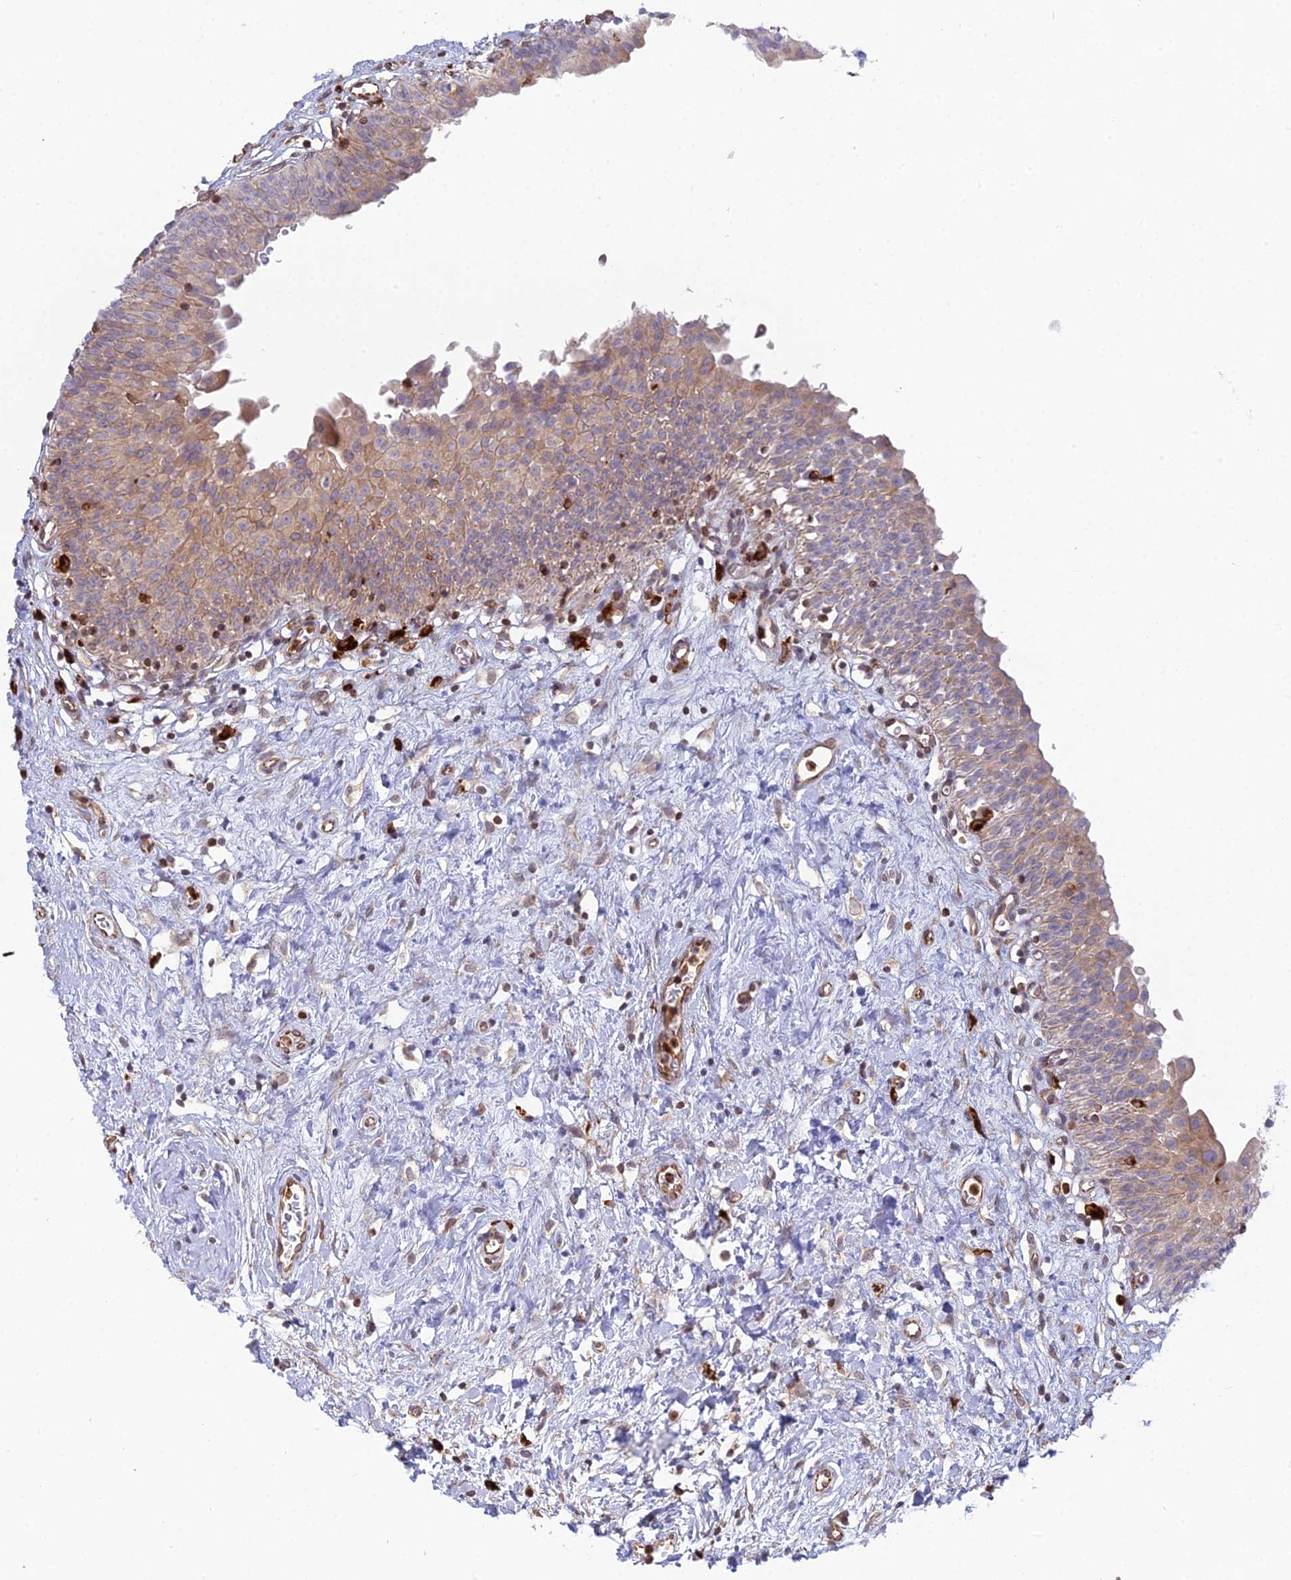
{"staining": {"intensity": "weak", "quantity": "25%-75%", "location": "cytoplasmic/membranous"}, "tissue": "urinary bladder", "cell_type": "Urothelial cells", "image_type": "normal", "snomed": [{"axis": "morphology", "description": "Normal tissue, NOS"}, {"axis": "topography", "description": "Urinary bladder"}], "caption": "Immunohistochemical staining of normal urinary bladder displays weak cytoplasmic/membranous protein staining in about 25%-75% of urothelial cells. Ihc stains the protein of interest in brown and the nuclei are stained blue.", "gene": "APOBR", "patient": {"sex": "male", "age": 51}}